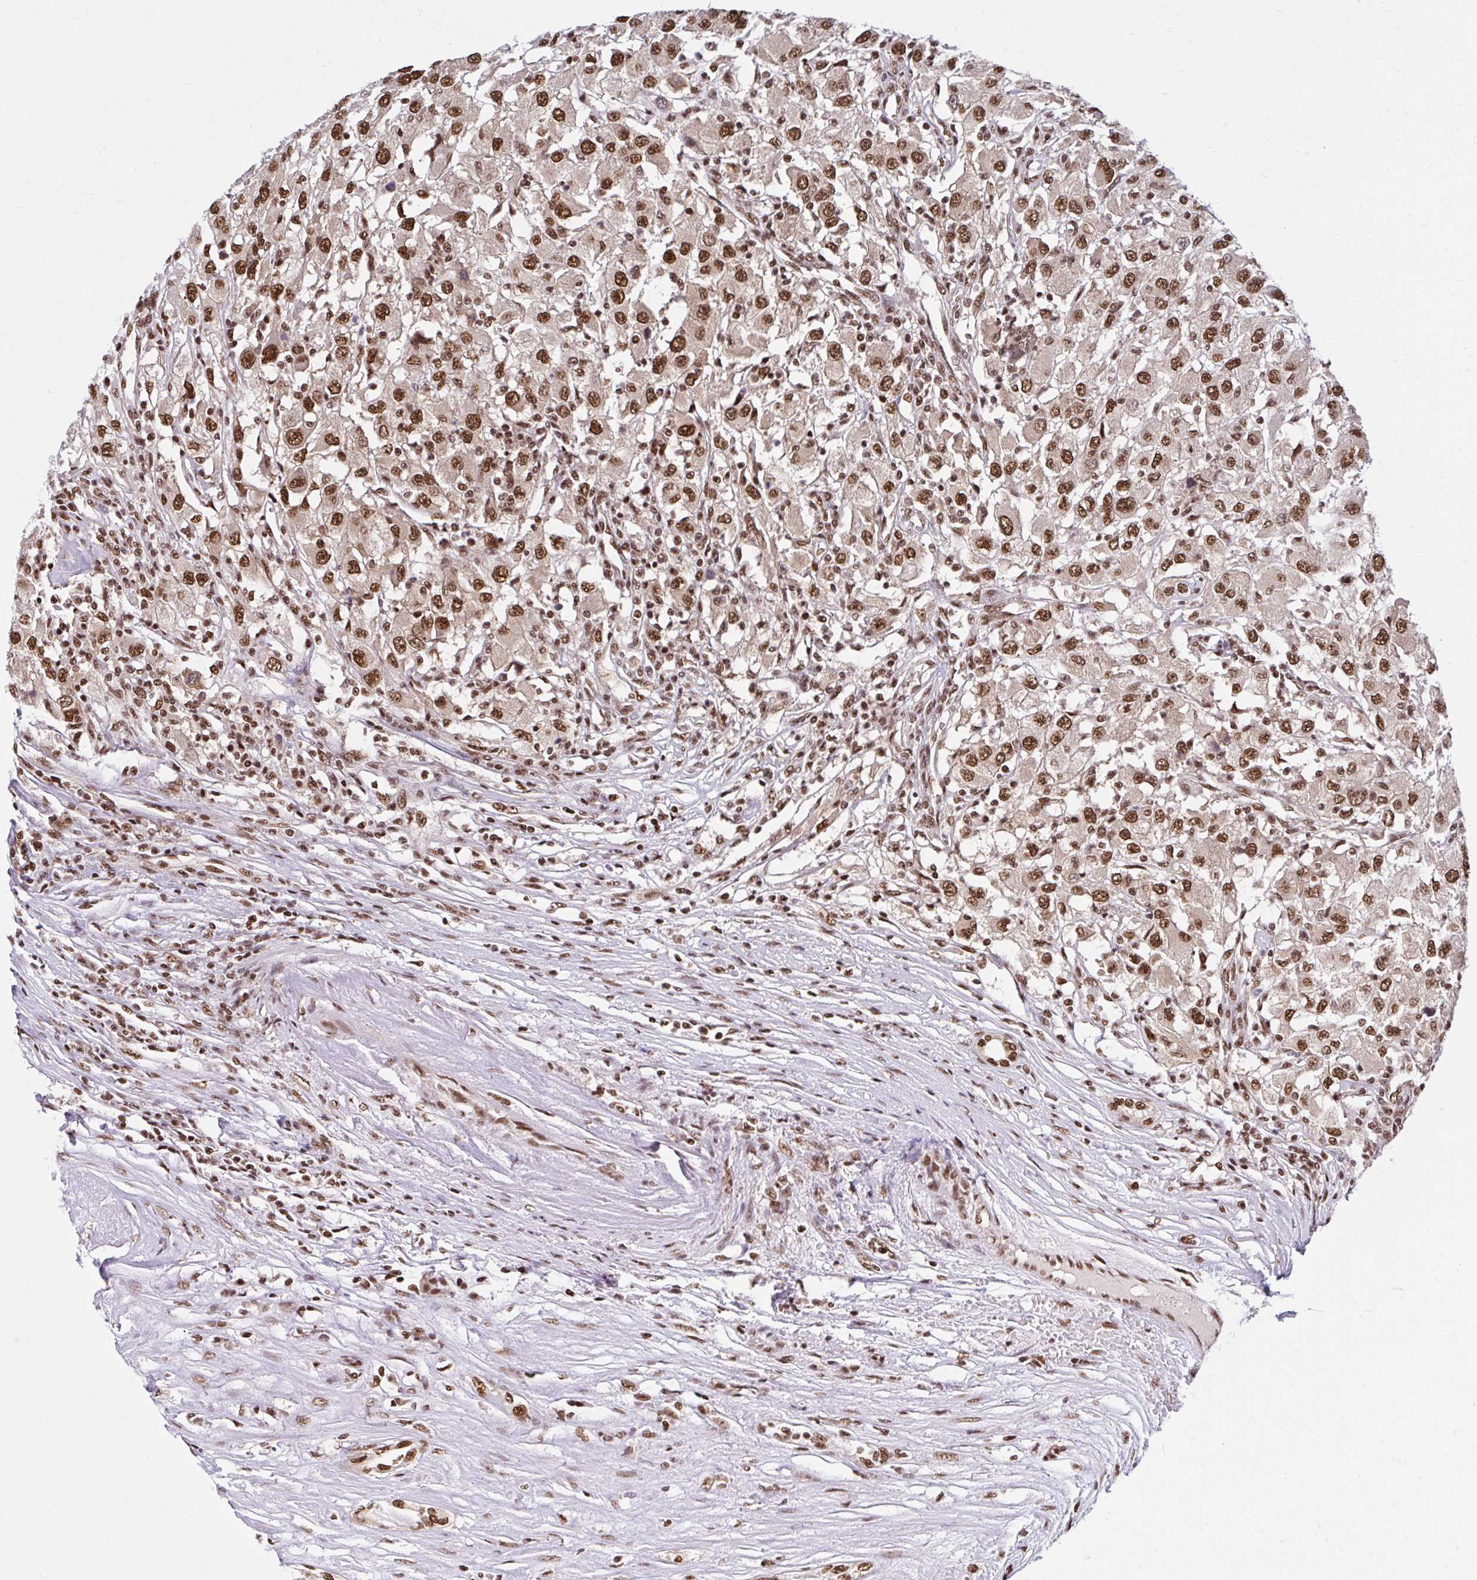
{"staining": {"intensity": "strong", "quantity": ">75%", "location": "nuclear"}, "tissue": "renal cancer", "cell_type": "Tumor cells", "image_type": "cancer", "snomed": [{"axis": "morphology", "description": "Adenocarcinoma, NOS"}, {"axis": "topography", "description": "Kidney"}], "caption": "Adenocarcinoma (renal) stained for a protein shows strong nuclear positivity in tumor cells.", "gene": "ABCA9", "patient": {"sex": "female", "age": 67}}